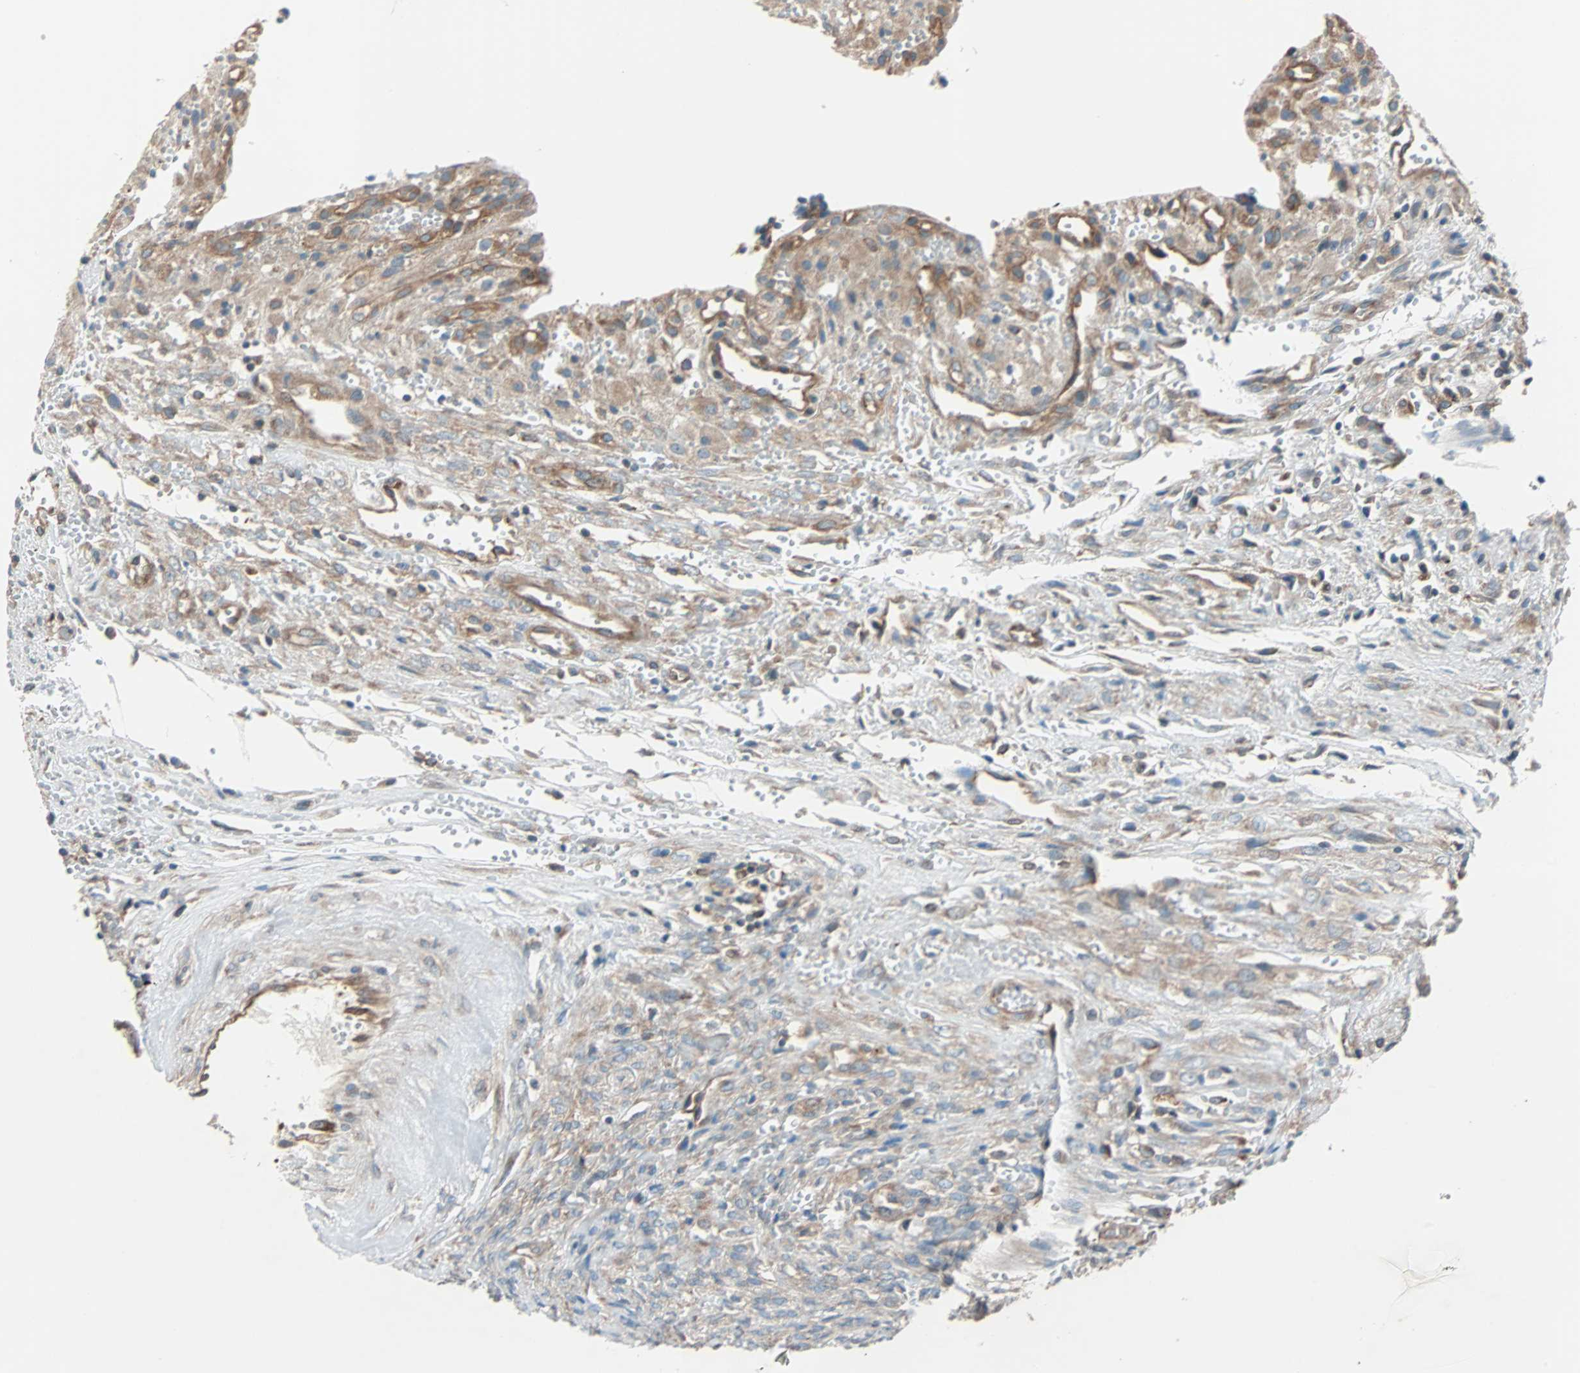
{"staining": {"intensity": "weak", "quantity": "<25%", "location": "cytoplasmic/membranous"}, "tissue": "ovary", "cell_type": "Ovarian stroma cells", "image_type": "normal", "snomed": [{"axis": "morphology", "description": "Normal tissue, NOS"}, {"axis": "topography", "description": "Ovary"}], "caption": "A high-resolution image shows IHC staining of normal ovary, which shows no significant staining in ovarian stroma cells. (Stains: DAB (3,3'-diaminobenzidine) IHC with hematoxylin counter stain, Microscopy: brightfield microscopy at high magnification).", "gene": "PHYH", "patient": {"sex": "female", "age": 56}}